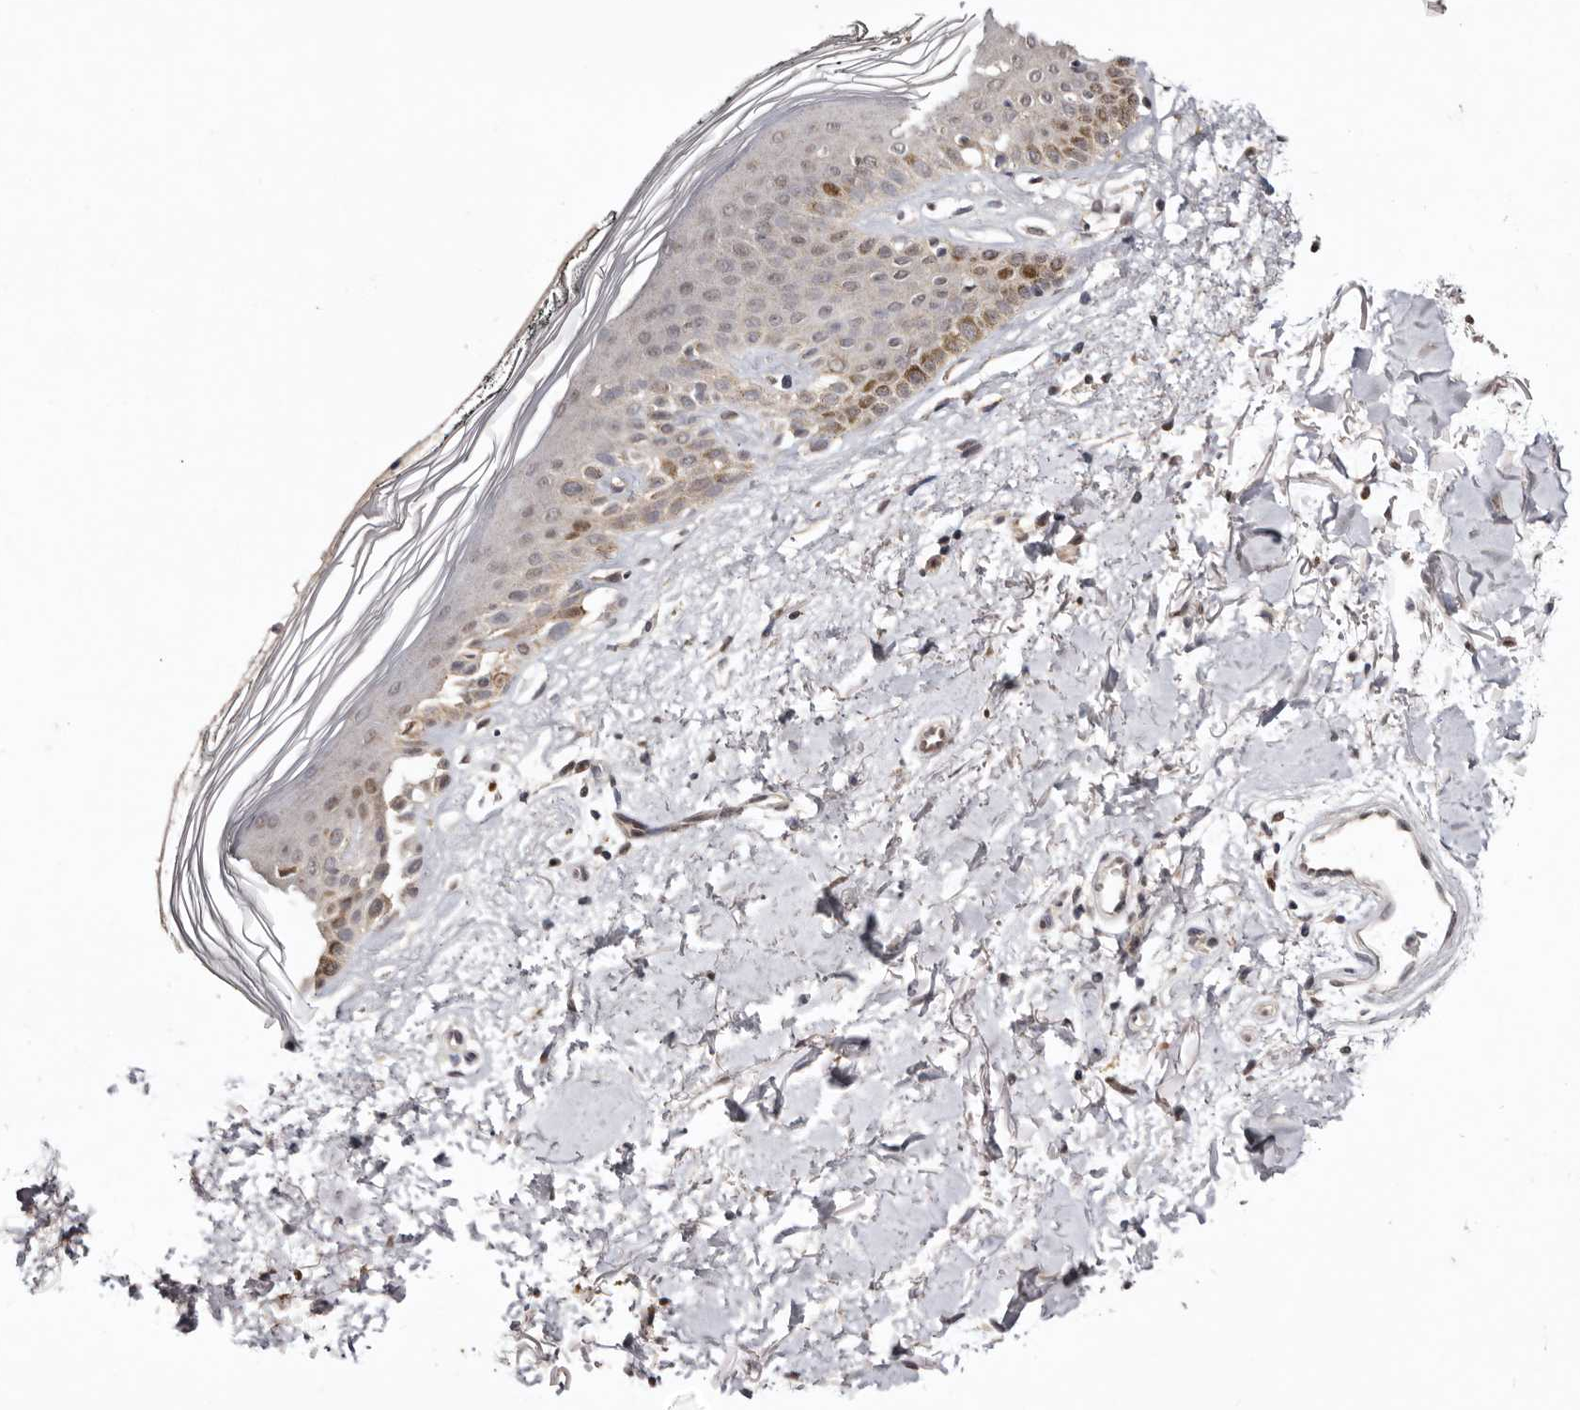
{"staining": {"intensity": "weak", "quantity": ">75%", "location": "cytoplasmic/membranous"}, "tissue": "skin", "cell_type": "Fibroblasts", "image_type": "normal", "snomed": [{"axis": "morphology", "description": "Normal tissue, NOS"}, {"axis": "topography", "description": "Skin"}], "caption": "Fibroblasts reveal low levels of weak cytoplasmic/membranous positivity in approximately >75% of cells in benign skin. Nuclei are stained in blue.", "gene": "NOTCH1", "patient": {"sex": "female", "age": 64}}